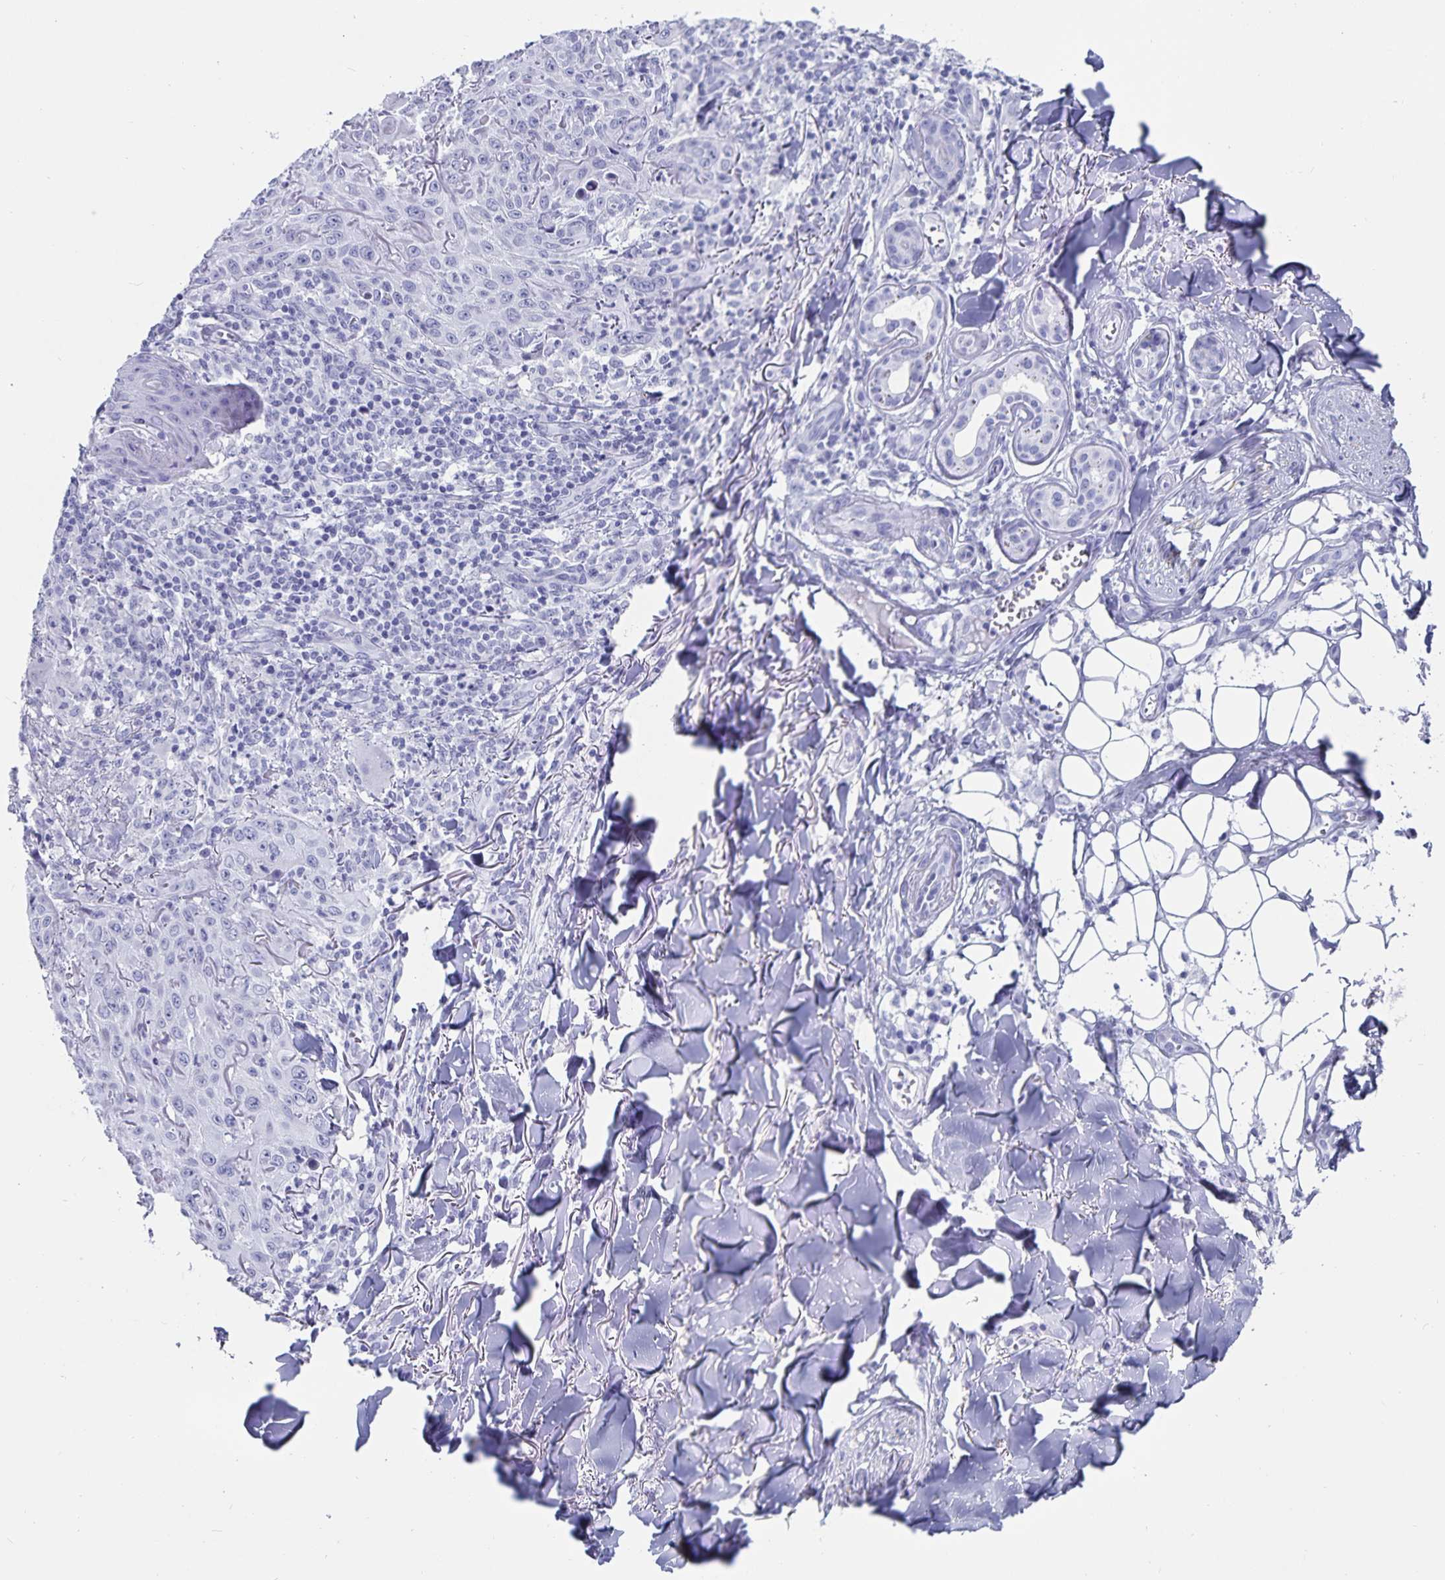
{"staining": {"intensity": "negative", "quantity": "none", "location": "none"}, "tissue": "skin cancer", "cell_type": "Tumor cells", "image_type": "cancer", "snomed": [{"axis": "morphology", "description": "Squamous cell carcinoma, NOS"}, {"axis": "topography", "description": "Skin"}], "caption": "Tumor cells show no significant protein staining in skin squamous cell carcinoma.", "gene": "C19orf73", "patient": {"sex": "male", "age": 75}}